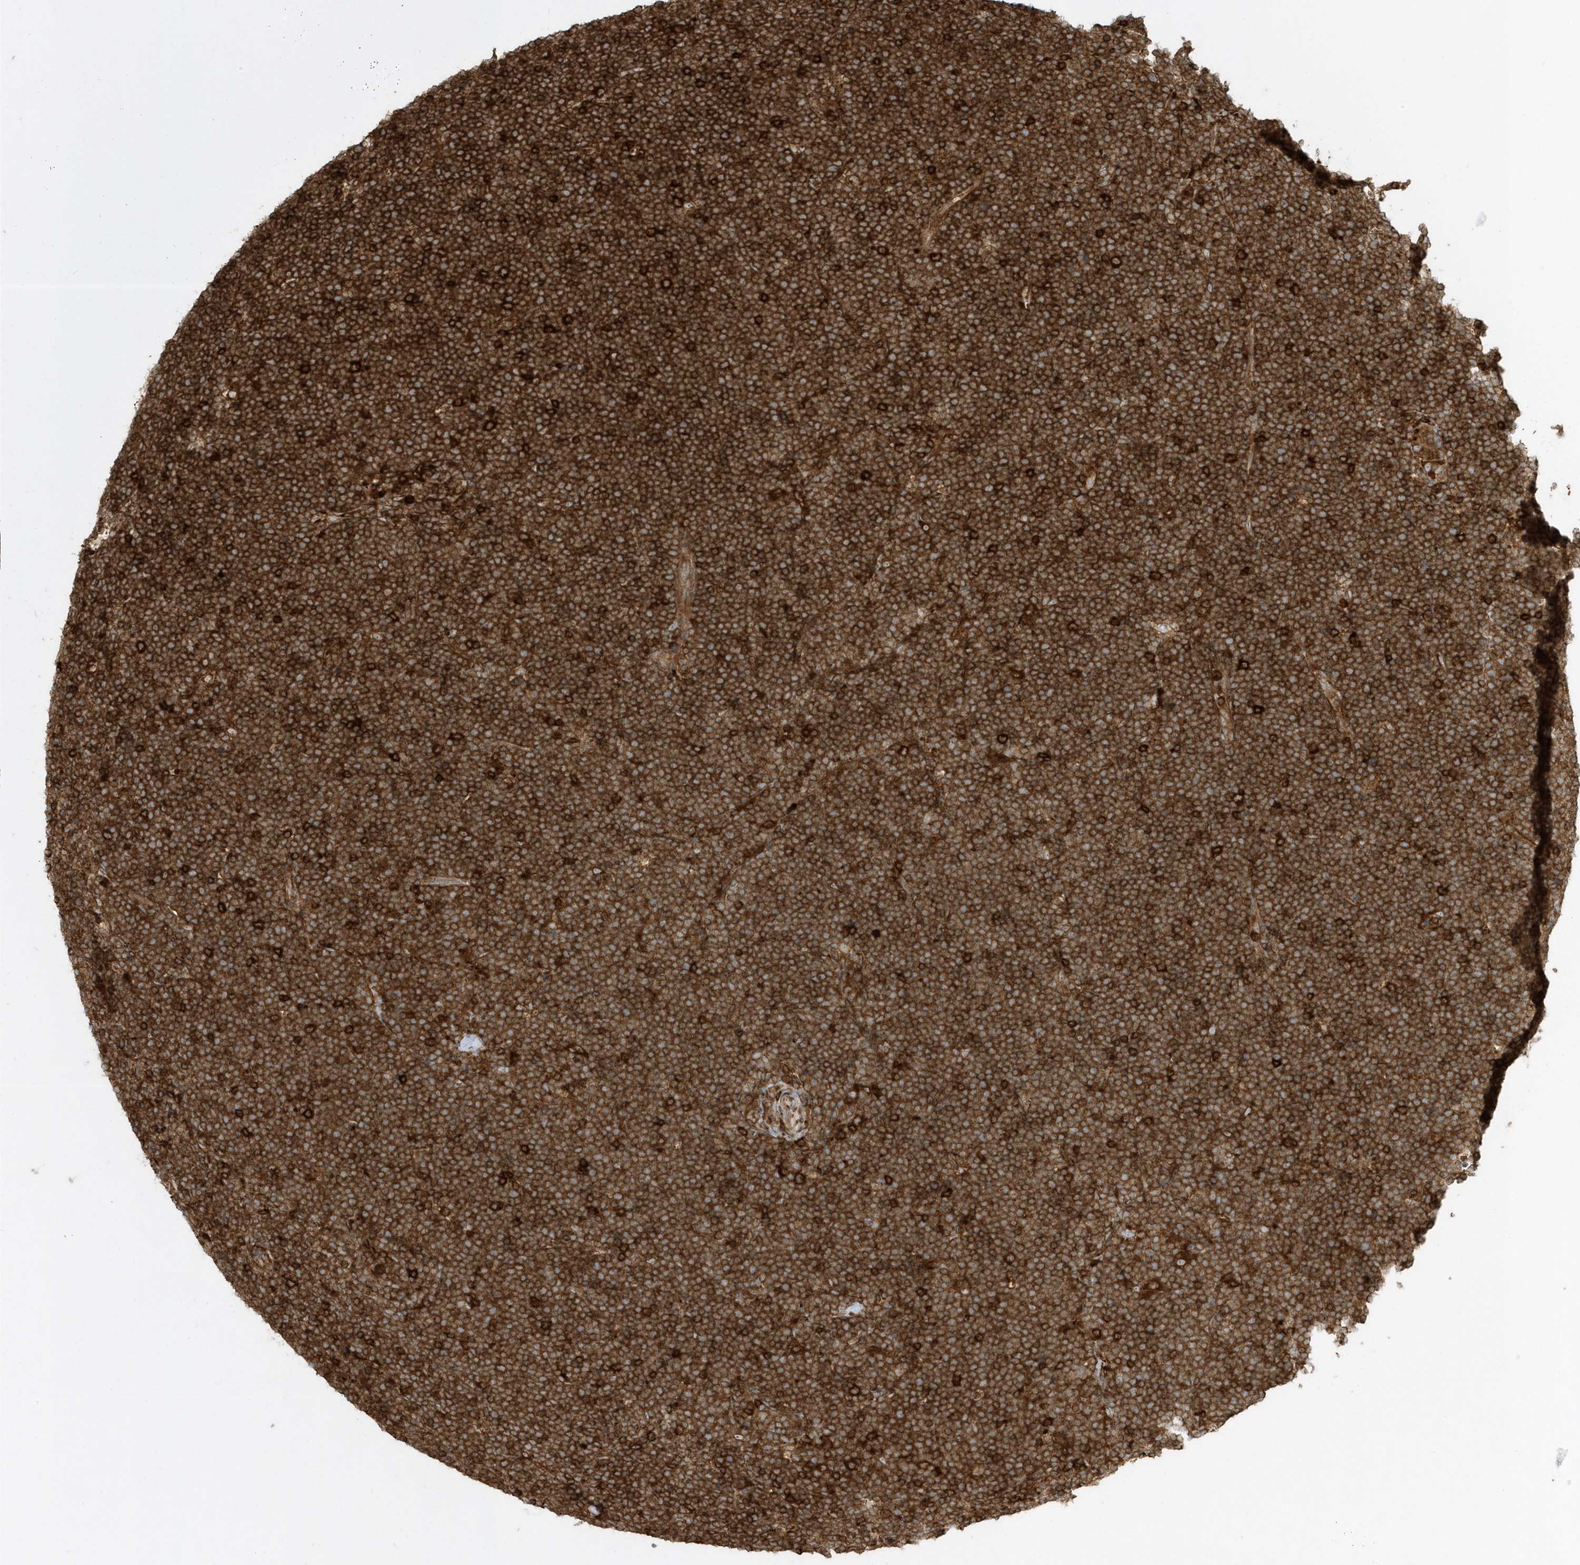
{"staining": {"intensity": "strong", "quantity": ">75%", "location": "cytoplasmic/membranous"}, "tissue": "lymphoma", "cell_type": "Tumor cells", "image_type": "cancer", "snomed": [{"axis": "morphology", "description": "Malignant lymphoma, non-Hodgkin's type, High grade"}, {"axis": "topography", "description": "Lymph node"}], "caption": "This image shows IHC staining of lymphoma, with high strong cytoplasmic/membranous expression in about >75% of tumor cells.", "gene": "CLCN6", "patient": {"sex": "male", "age": 13}}